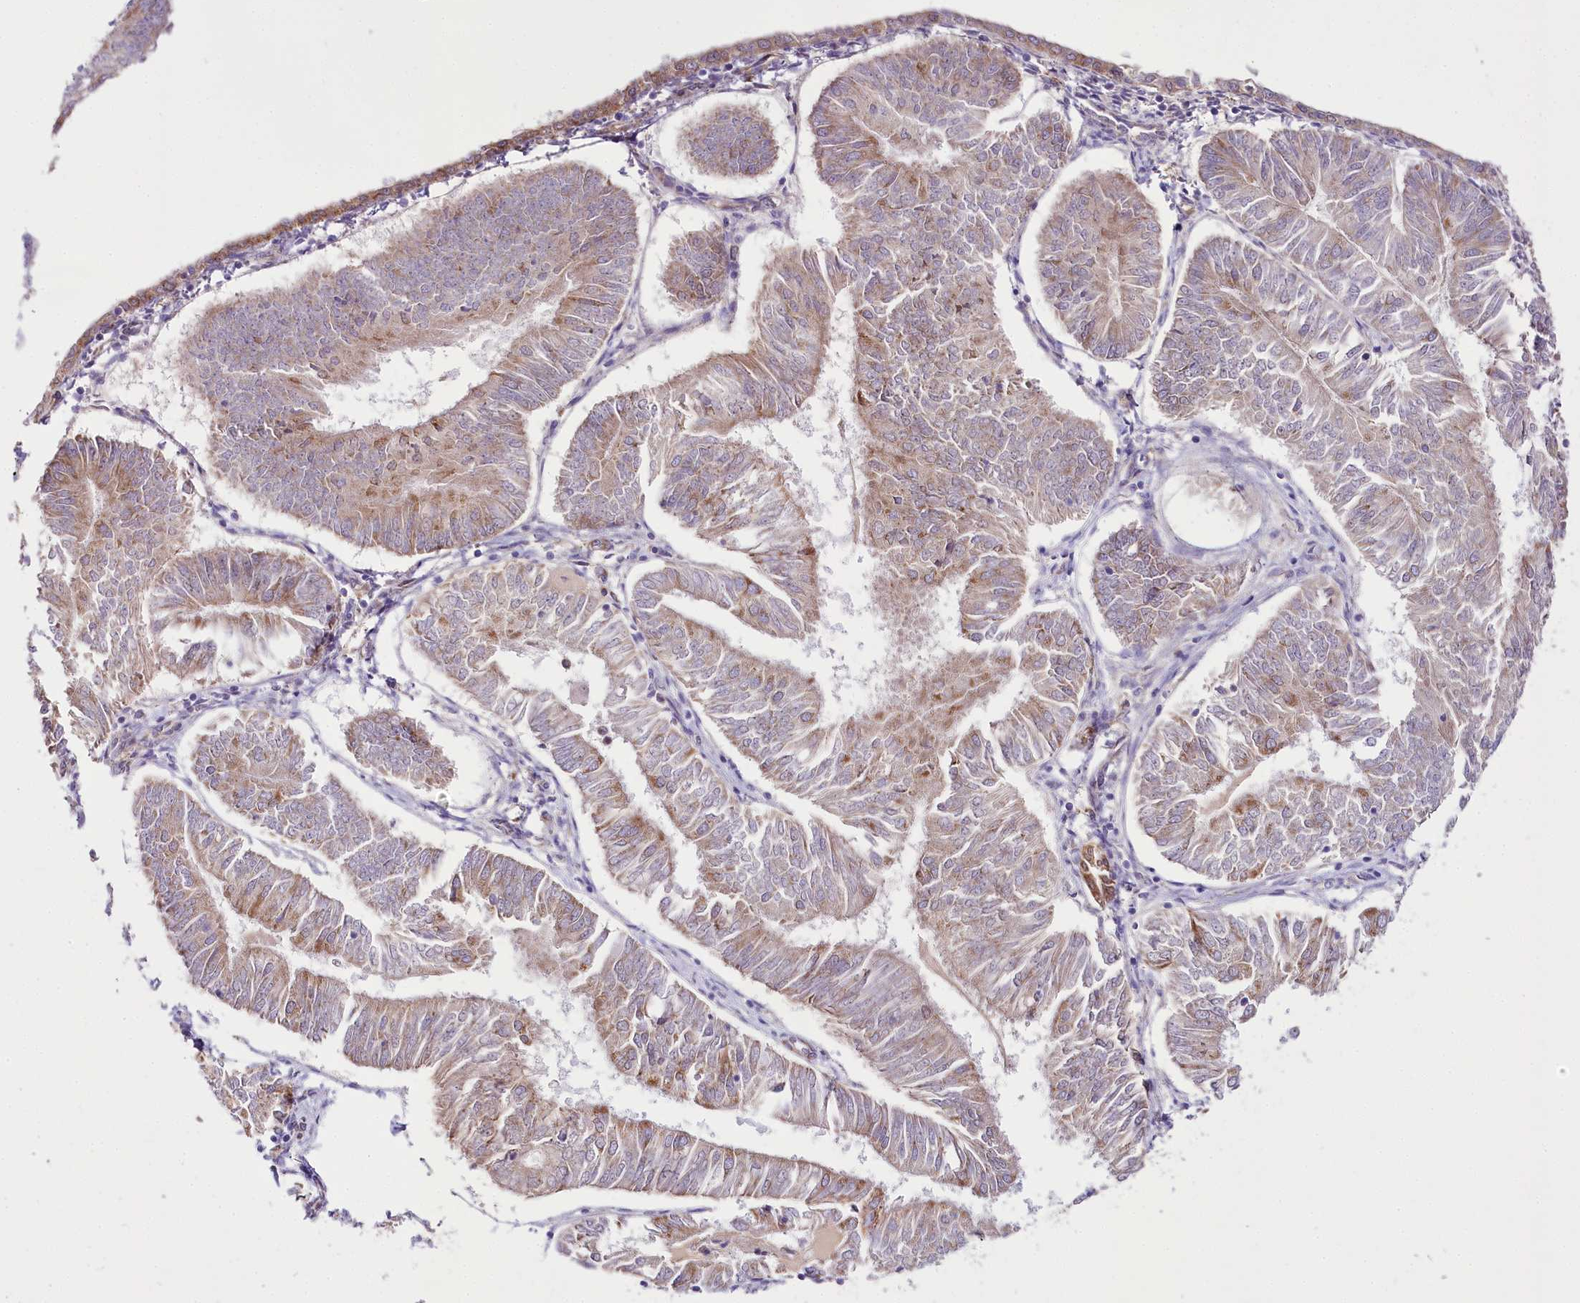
{"staining": {"intensity": "moderate", "quantity": "25%-75%", "location": "cytoplasmic/membranous"}, "tissue": "endometrial cancer", "cell_type": "Tumor cells", "image_type": "cancer", "snomed": [{"axis": "morphology", "description": "Adenocarcinoma, NOS"}, {"axis": "topography", "description": "Endometrium"}], "caption": "A high-resolution histopathology image shows IHC staining of endometrial cancer, which demonstrates moderate cytoplasmic/membranous expression in about 25%-75% of tumor cells. The staining is performed using DAB brown chromogen to label protein expression. The nuclei are counter-stained blue using hematoxylin.", "gene": "THUMPD3", "patient": {"sex": "female", "age": 58}}